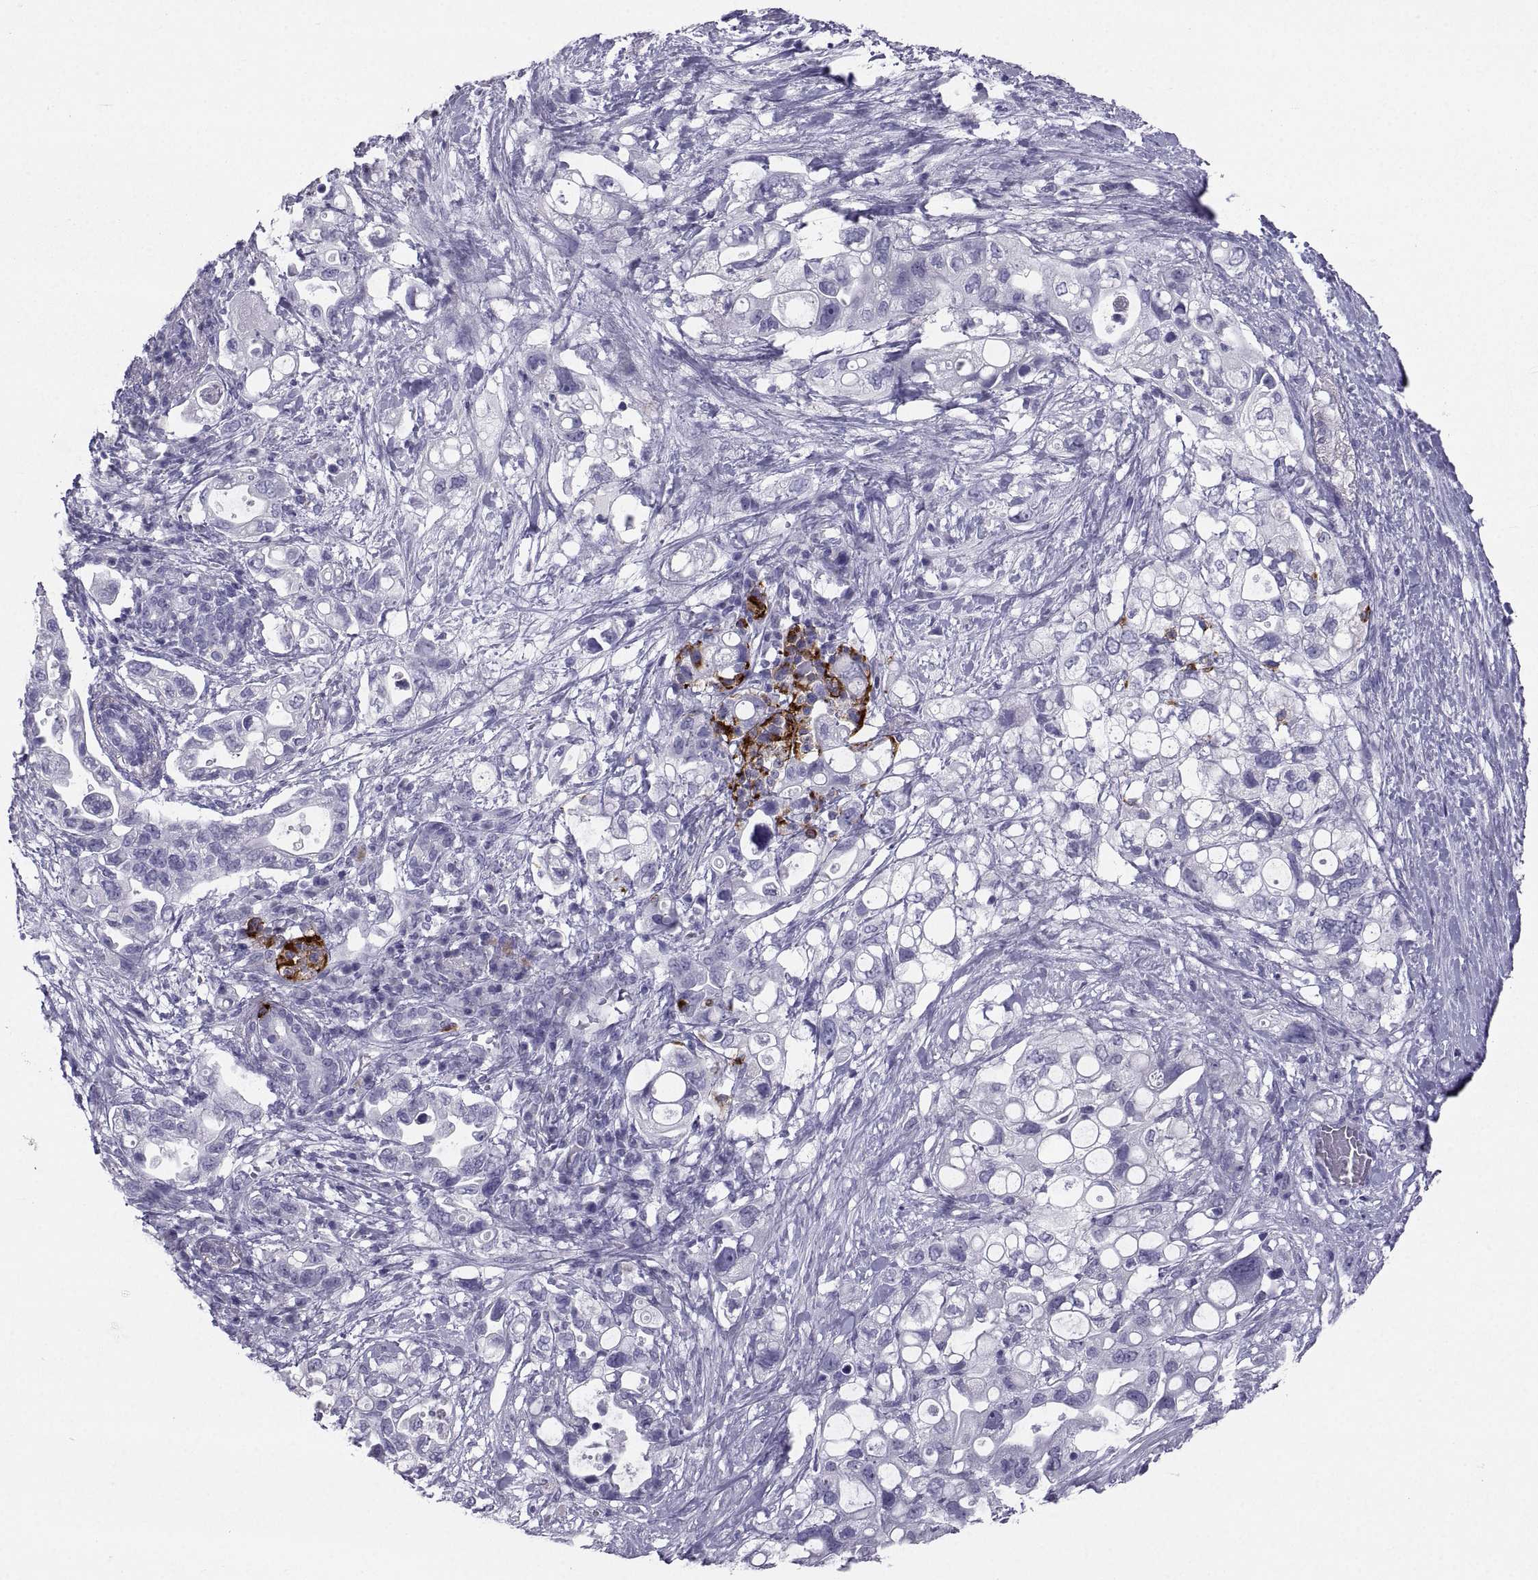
{"staining": {"intensity": "negative", "quantity": "none", "location": "none"}, "tissue": "pancreatic cancer", "cell_type": "Tumor cells", "image_type": "cancer", "snomed": [{"axis": "morphology", "description": "Adenocarcinoma, NOS"}, {"axis": "topography", "description": "Pancreas"}], "caption": "DAB immunohistochemical staining of human pancreatic adenocarcinoma shows no significant staining in tumor cells.", "gene": "PCSK1N", "patient": {"sex": "female", "age": 72}}